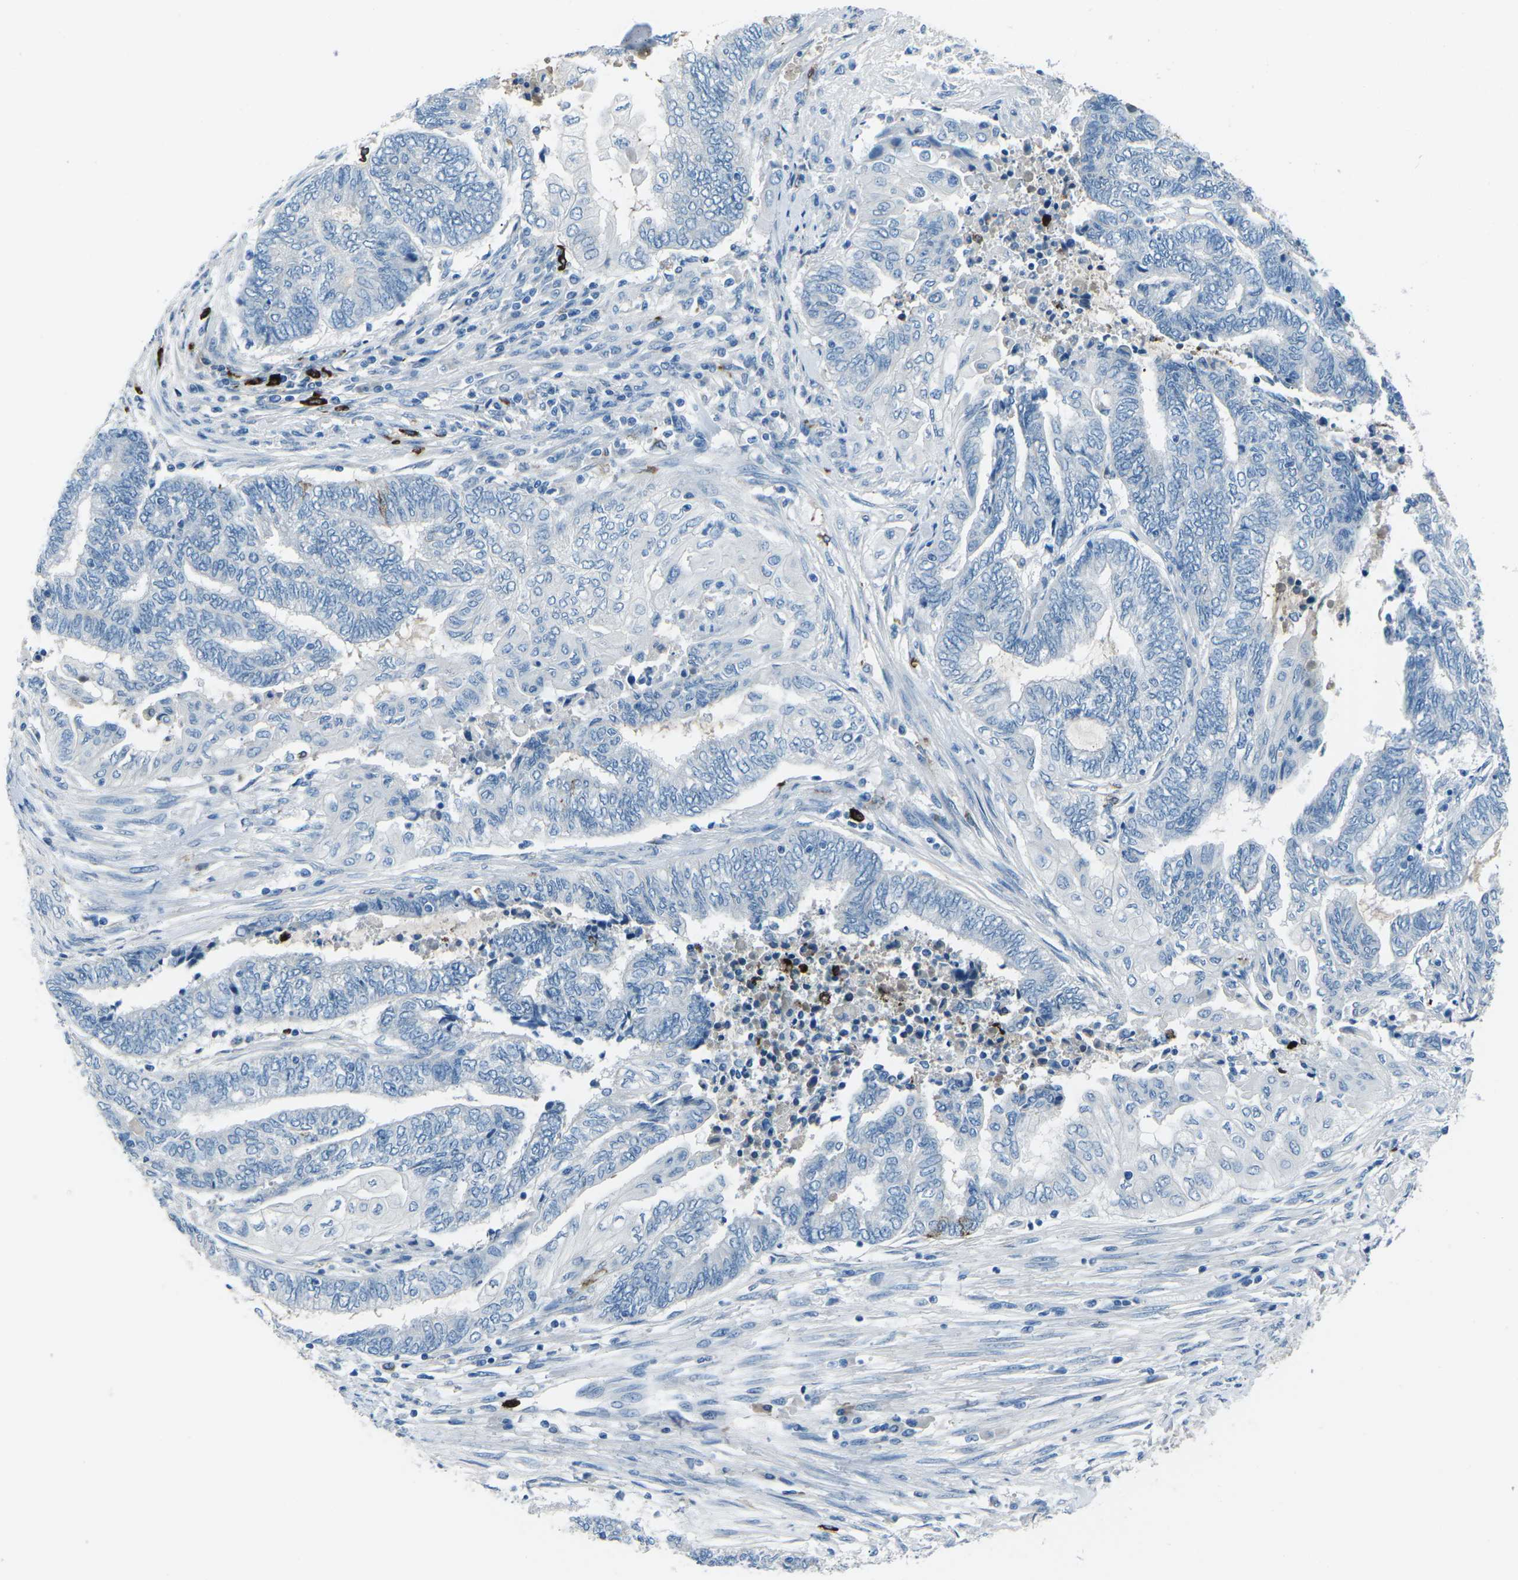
{"staining": {"intensity": "negative", "quantity": "none", "location": "none"}, "tissue": "endometrial cancer", "cell_type": "Tumor cells", "image_type": "cancer", "snomed": [{"axis": "morphology", "description": "Adenocarcinoma, NOS"}, {"axis": "topography", "description": "Uterus"}, {"axis": "topography", "description": "Endometrium"}], "caption": "An IHC histopathology image of endometrial adenocarcinoma is shown. There is no staining in tumor cells of endometrial adenocarcinoma.", "gene": "FCN1", "patient": {"sex": "female", "age": 70}}